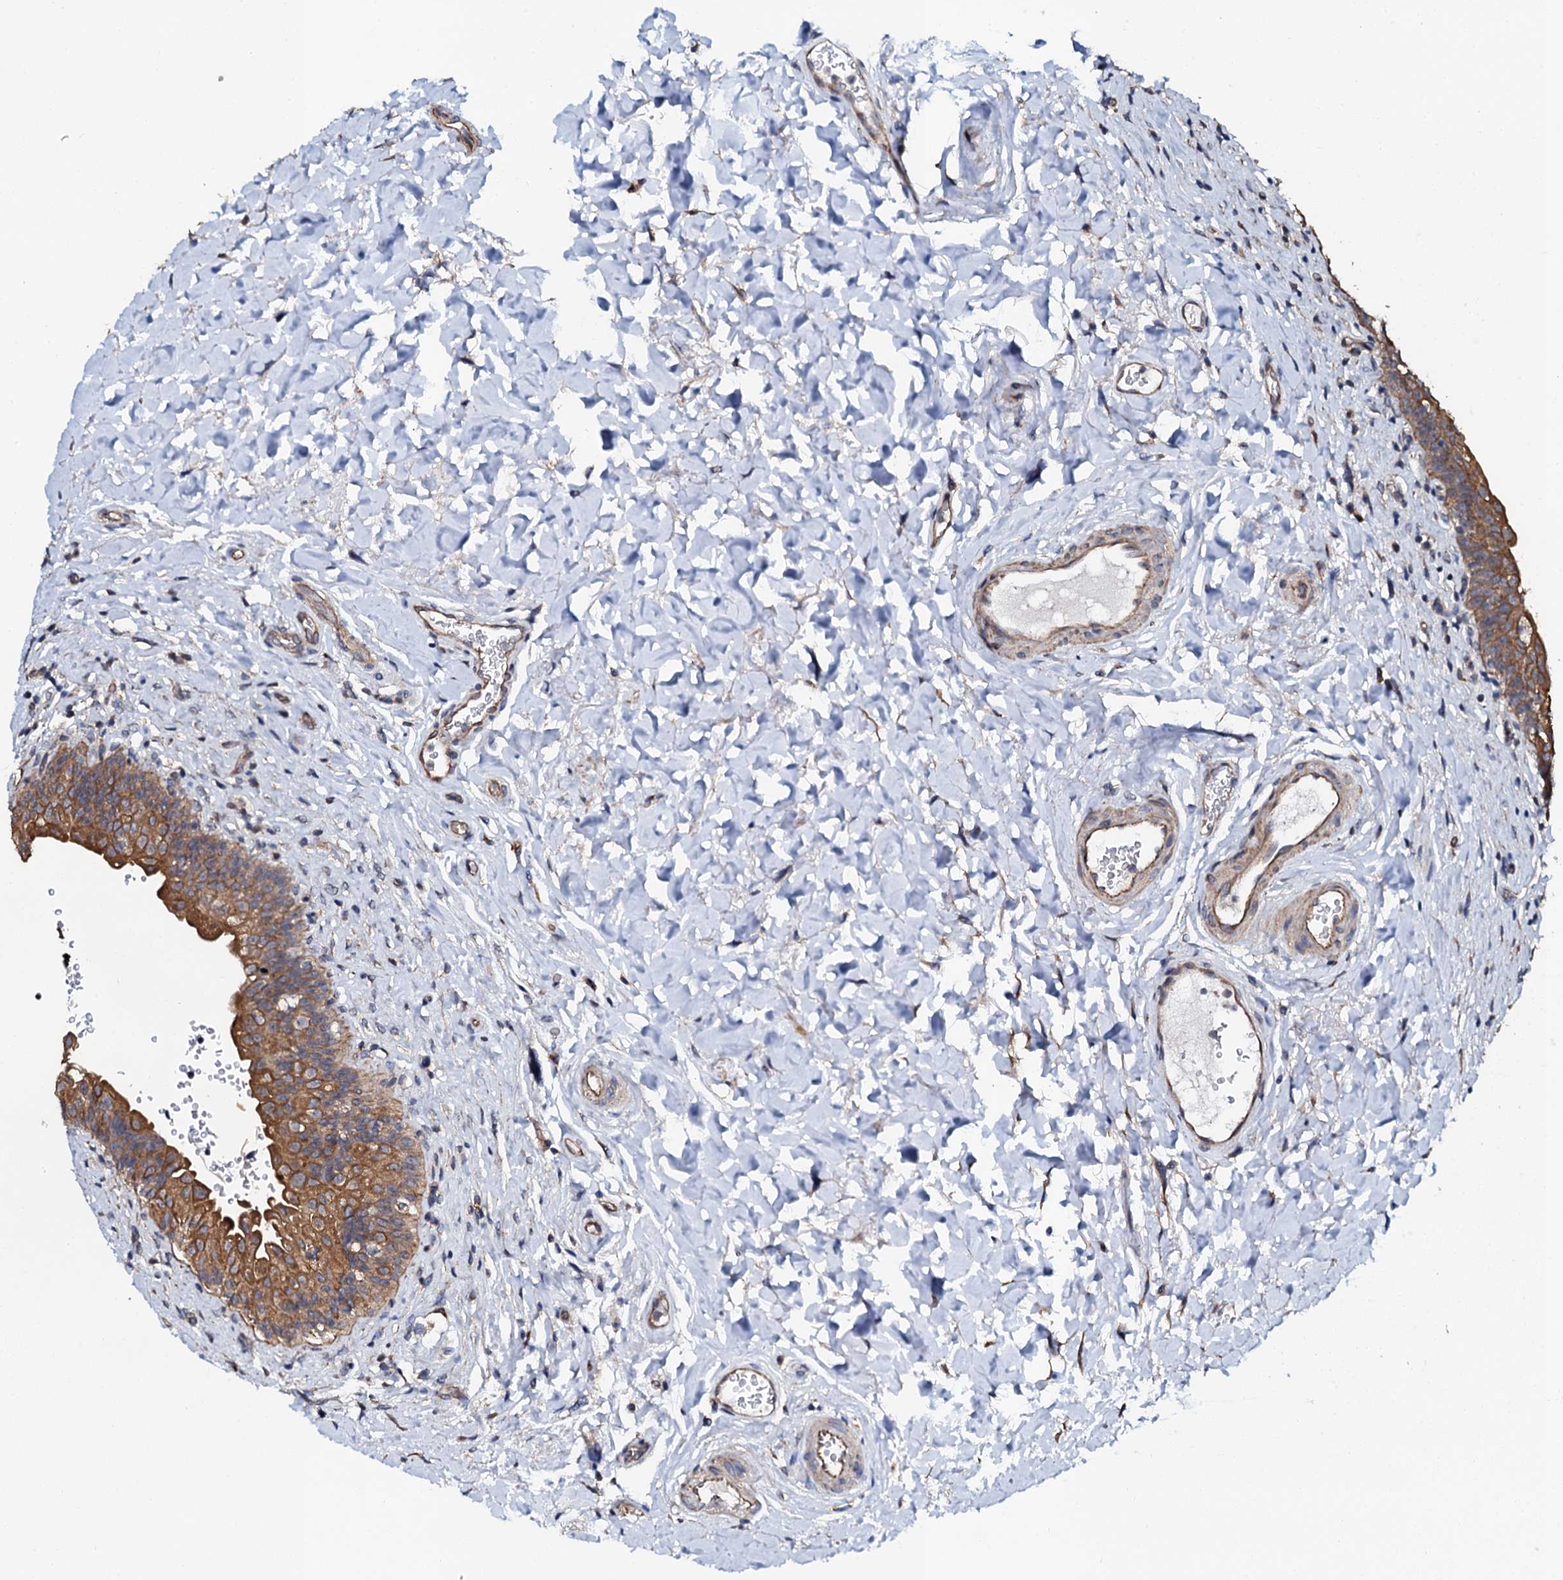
{"staining": {"intensity": "moderate", "quantity": ">75%", "location": "cytoplasmic/membranous"}, "tissue": "urinary bladder", "cell_type": "Urothelial cells", "image_type": "normal", "snomed": [{"axis": "morphology", "description": "Normal tissue, NOS"}, {"axis": "topography", "description": "Urinary bladder"}], "caption": "About >75% of urothelial cells in unremarkable human urinary bladder display moderate cytoplasmic/membranous protein staining as visualized by brown immunohistochemical staining.", "gene": "GLCE", "patient": {"sex": "male", "age": 83}}